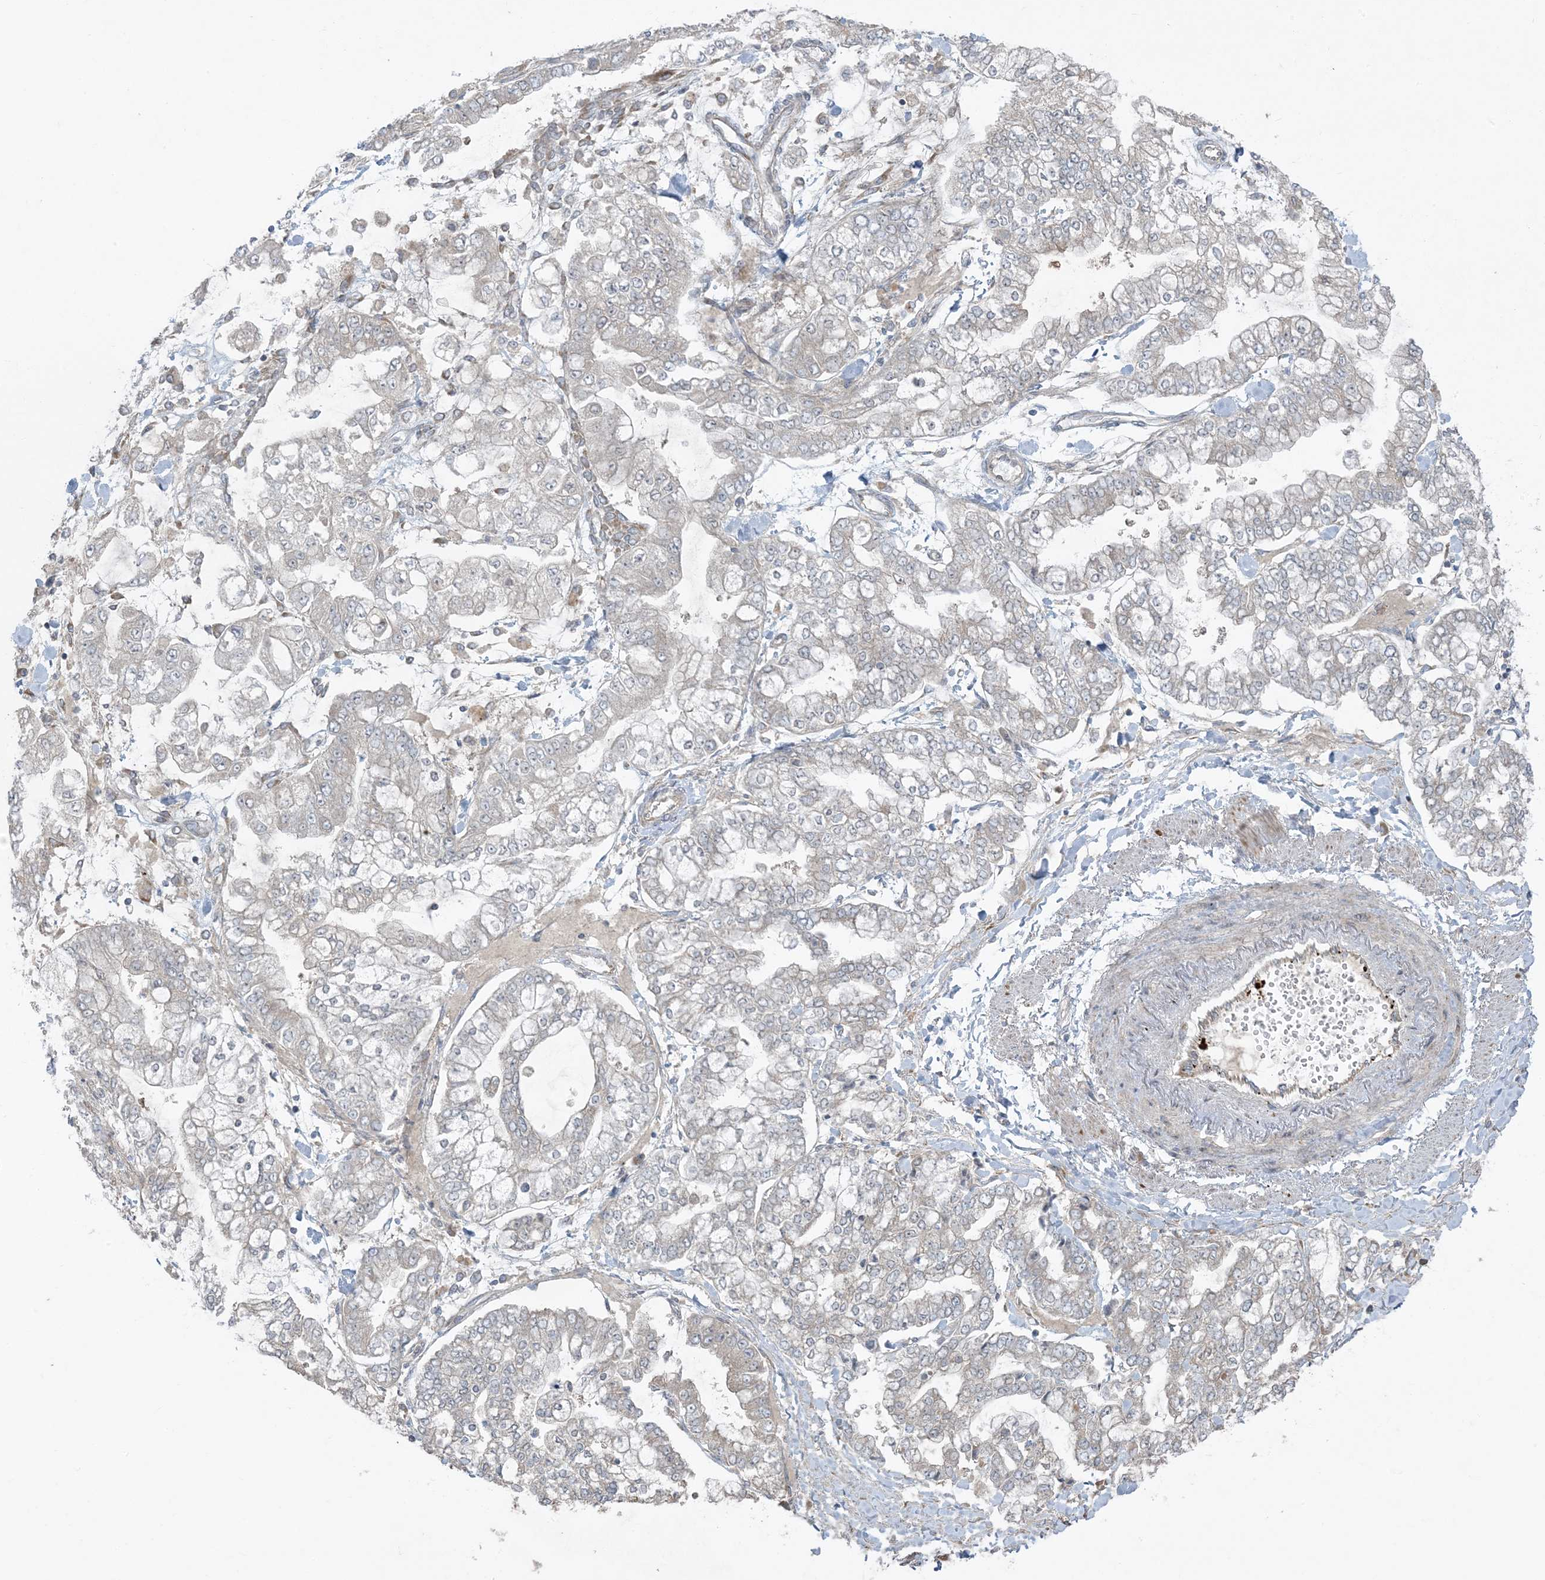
{"staining": {"intensity": "negative", "quantity": "none", "location": "none"}, "tissue": "stomach cancer", "cell_type": "Tumor cells", "image_type": "cancer", "snomed": [{"axis": "morphology", "description": "Normal tissue, NOS"}, {"axis": "morphology", "description": "Adenocarcinoma, NOS"}, {"axis": "topography", "description": "Stomach, upper"}, {"axis": "topography", "description": "Stomach"}], "caption": "DAB (3,3'-diaminobenzidine) immunohistochemical staining of stomach cancer displays no significant expression in tumor cells.", "gene": "ZNF263", "patient": {"sex": "male", "age": 76}}